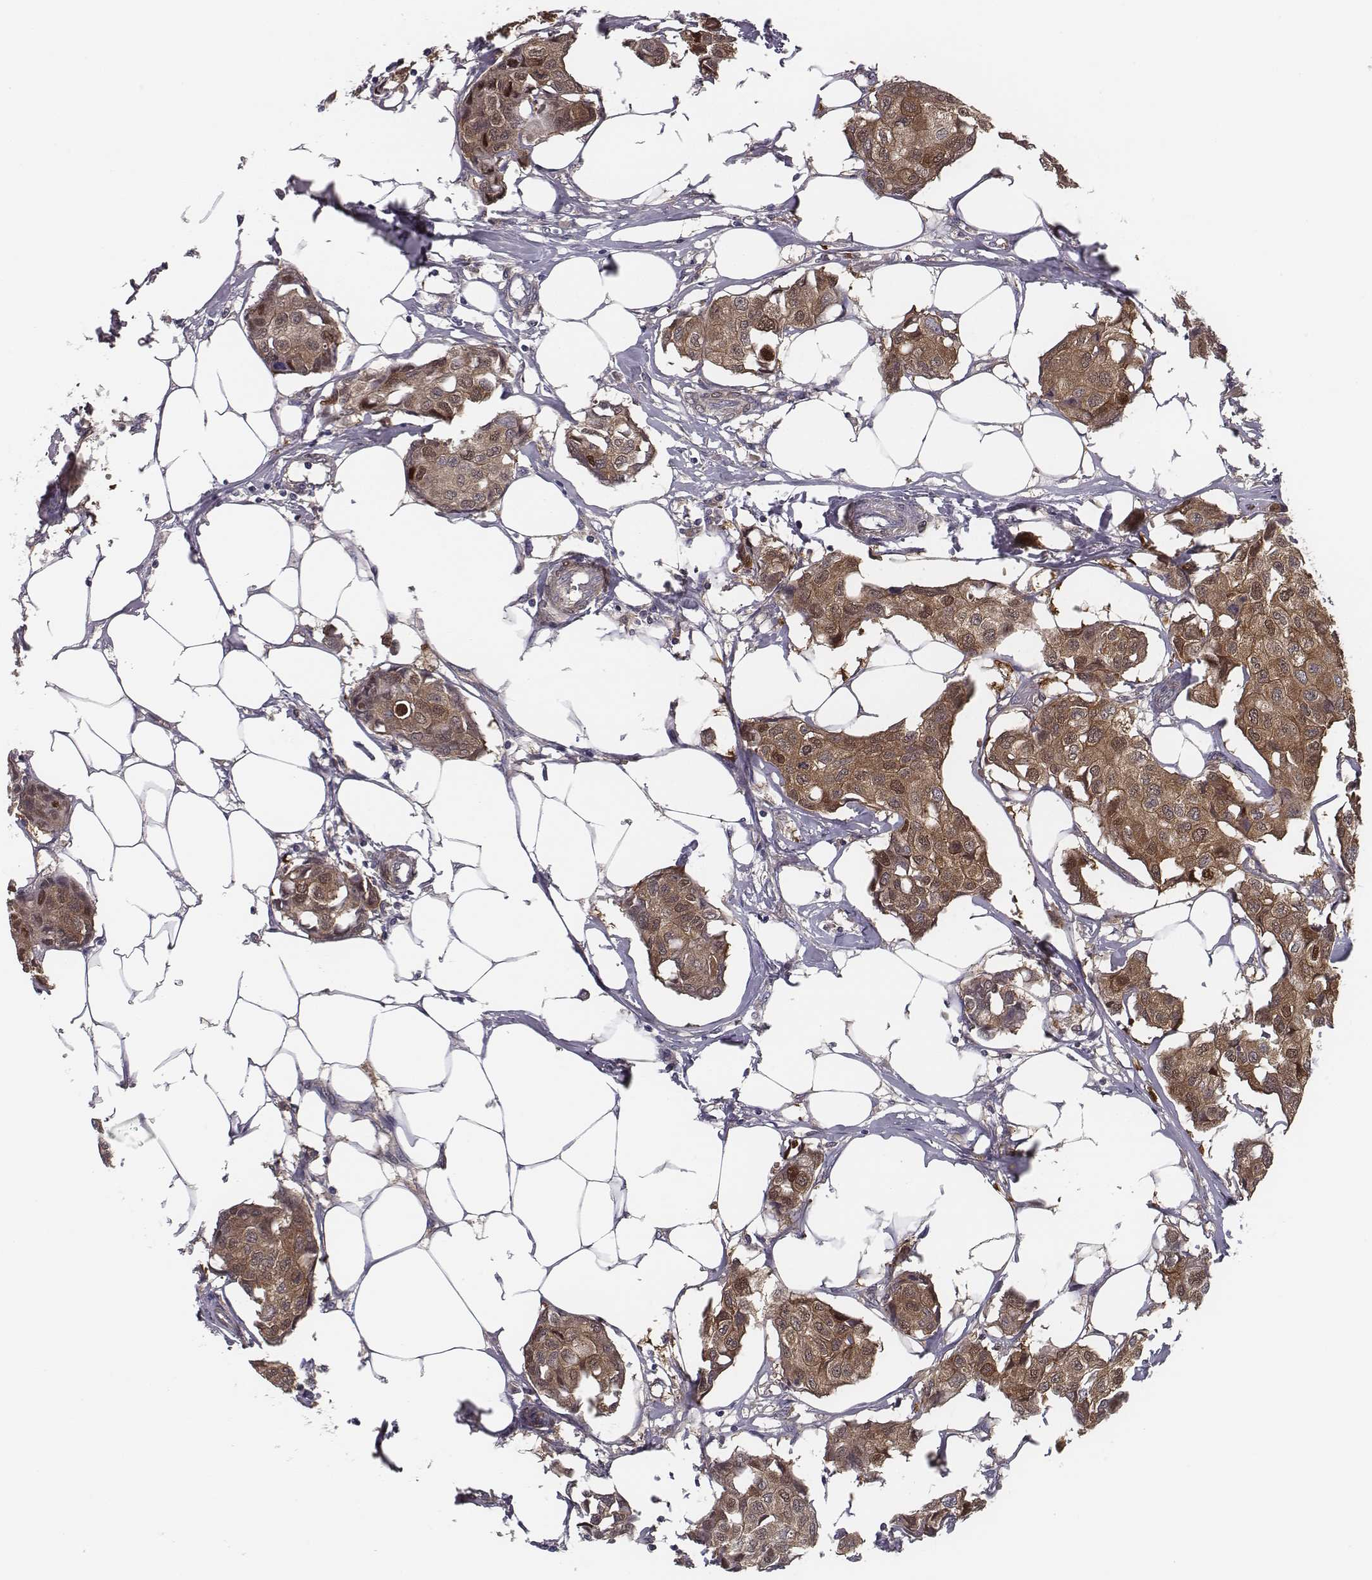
{"staining": {"intensity": "moderate", "quantity": ">75%", "location": "cytoplasmic/membranous"}, "tissue": "breast cancer", "cell_type": "Tumor cells", "image_type": "cancer", "snomed": [{"axis": "morphology", "description": "Duct carcinoma"}, {"axis": "topography", "description": "Breast"}], "caption": "A photomicrograph of human breast cancer stained for a protein exhibits moderate cytoplasmic/membranous brown staining in tumor cells.", "gene": "ISYNA1", "patient": {"sex": "female", "age": 80}}